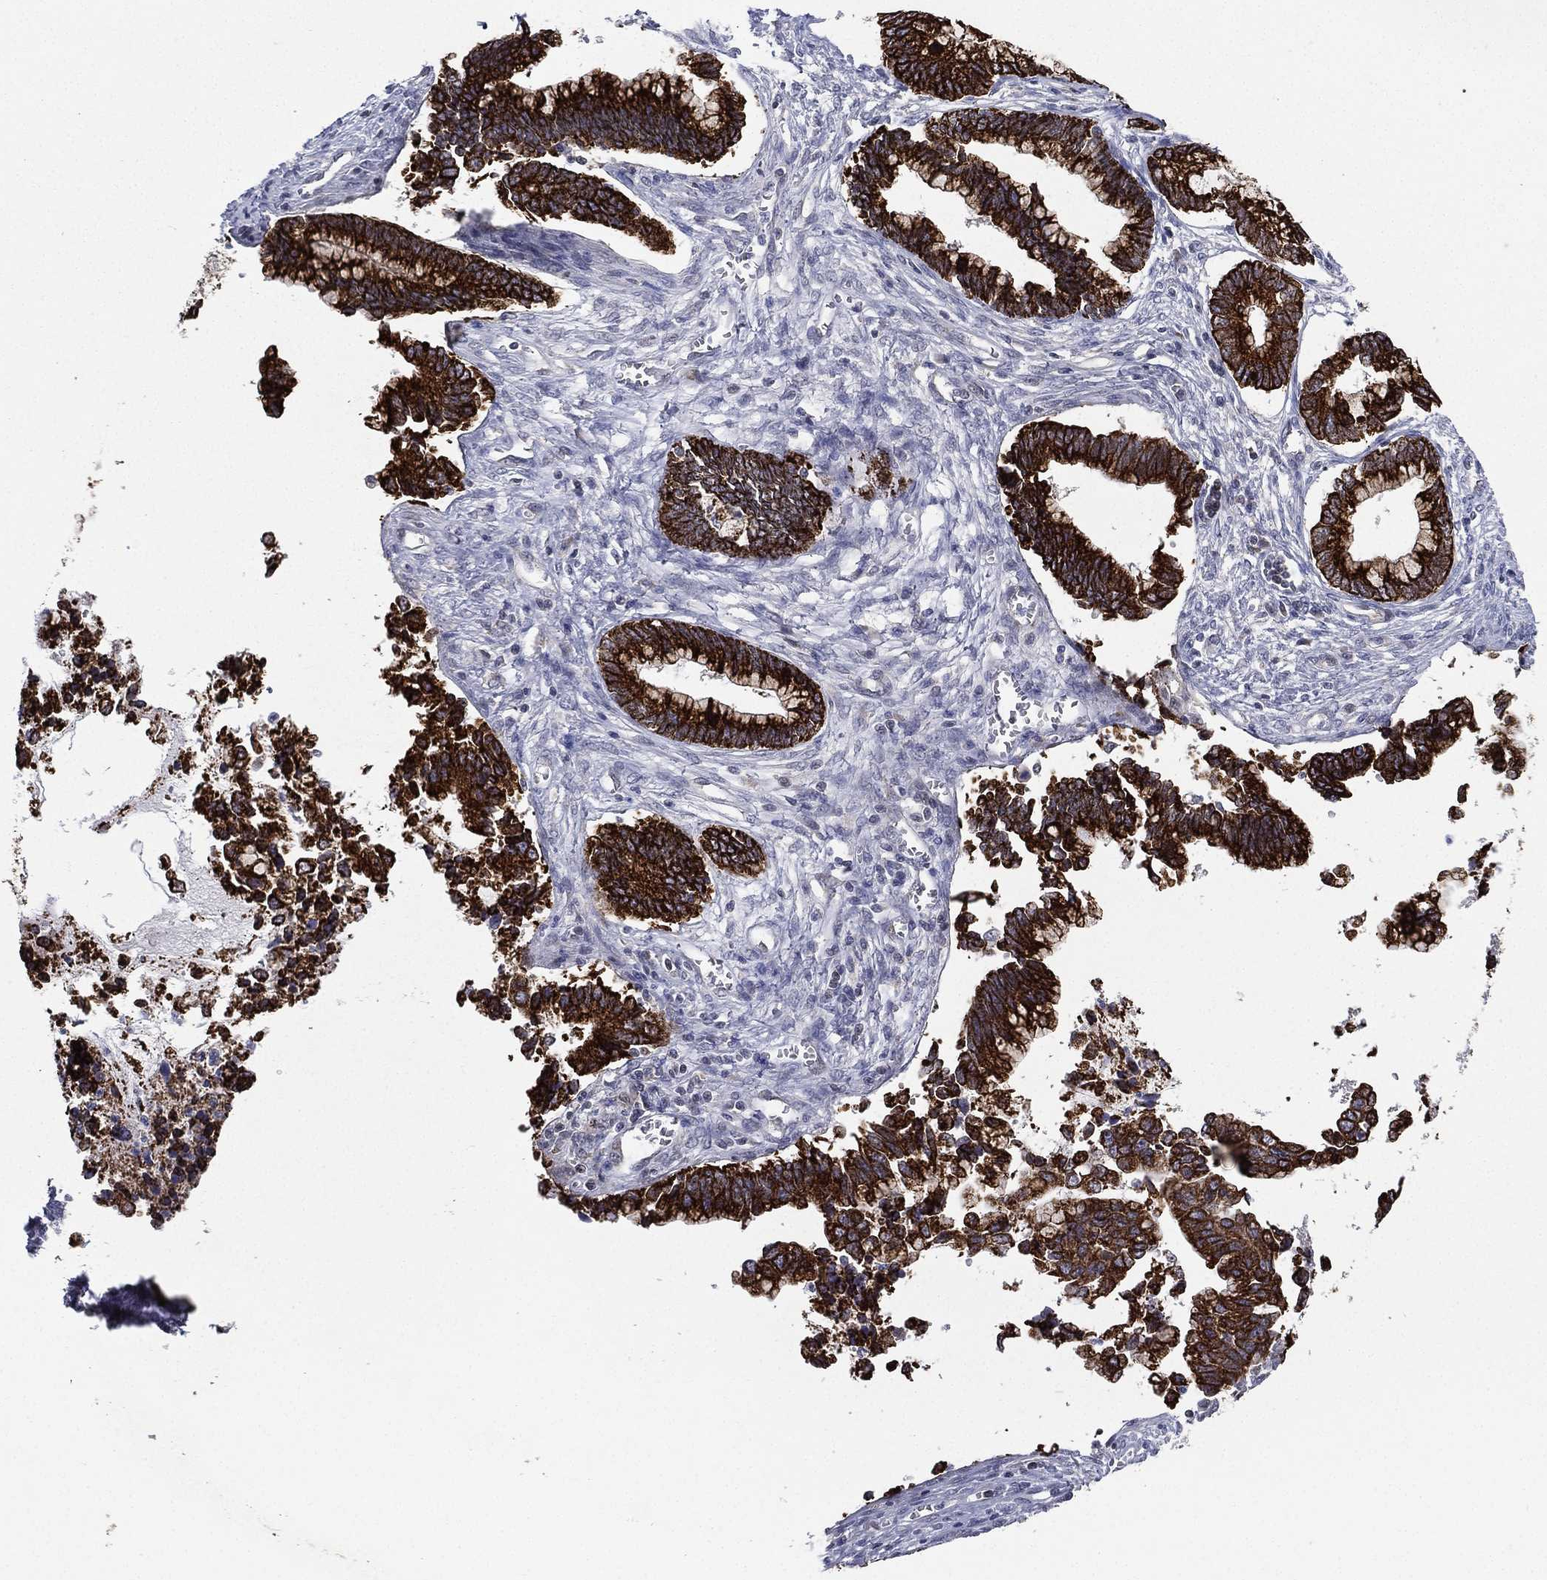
{"staining": {"intensity": "strong", "quantity": ">75%", "location": "cytoplasmic/membranous"}, "tissue": "cervical cancer", "cell_type": "Tumor cells", "image_type": "cancer", "snomed": [{"axis": "morphology", "description": "Adenocarcinoma, NOS"}, {"axis": "topography", "description": "Cervix"}], "caption": "Tumor cells reveal high levels of strong cytoplasmic/membranous staining in about >75% of cells in human cervical cancer.", "gene": "KAT14", "patient": {"sex": "female", "age": 44}}